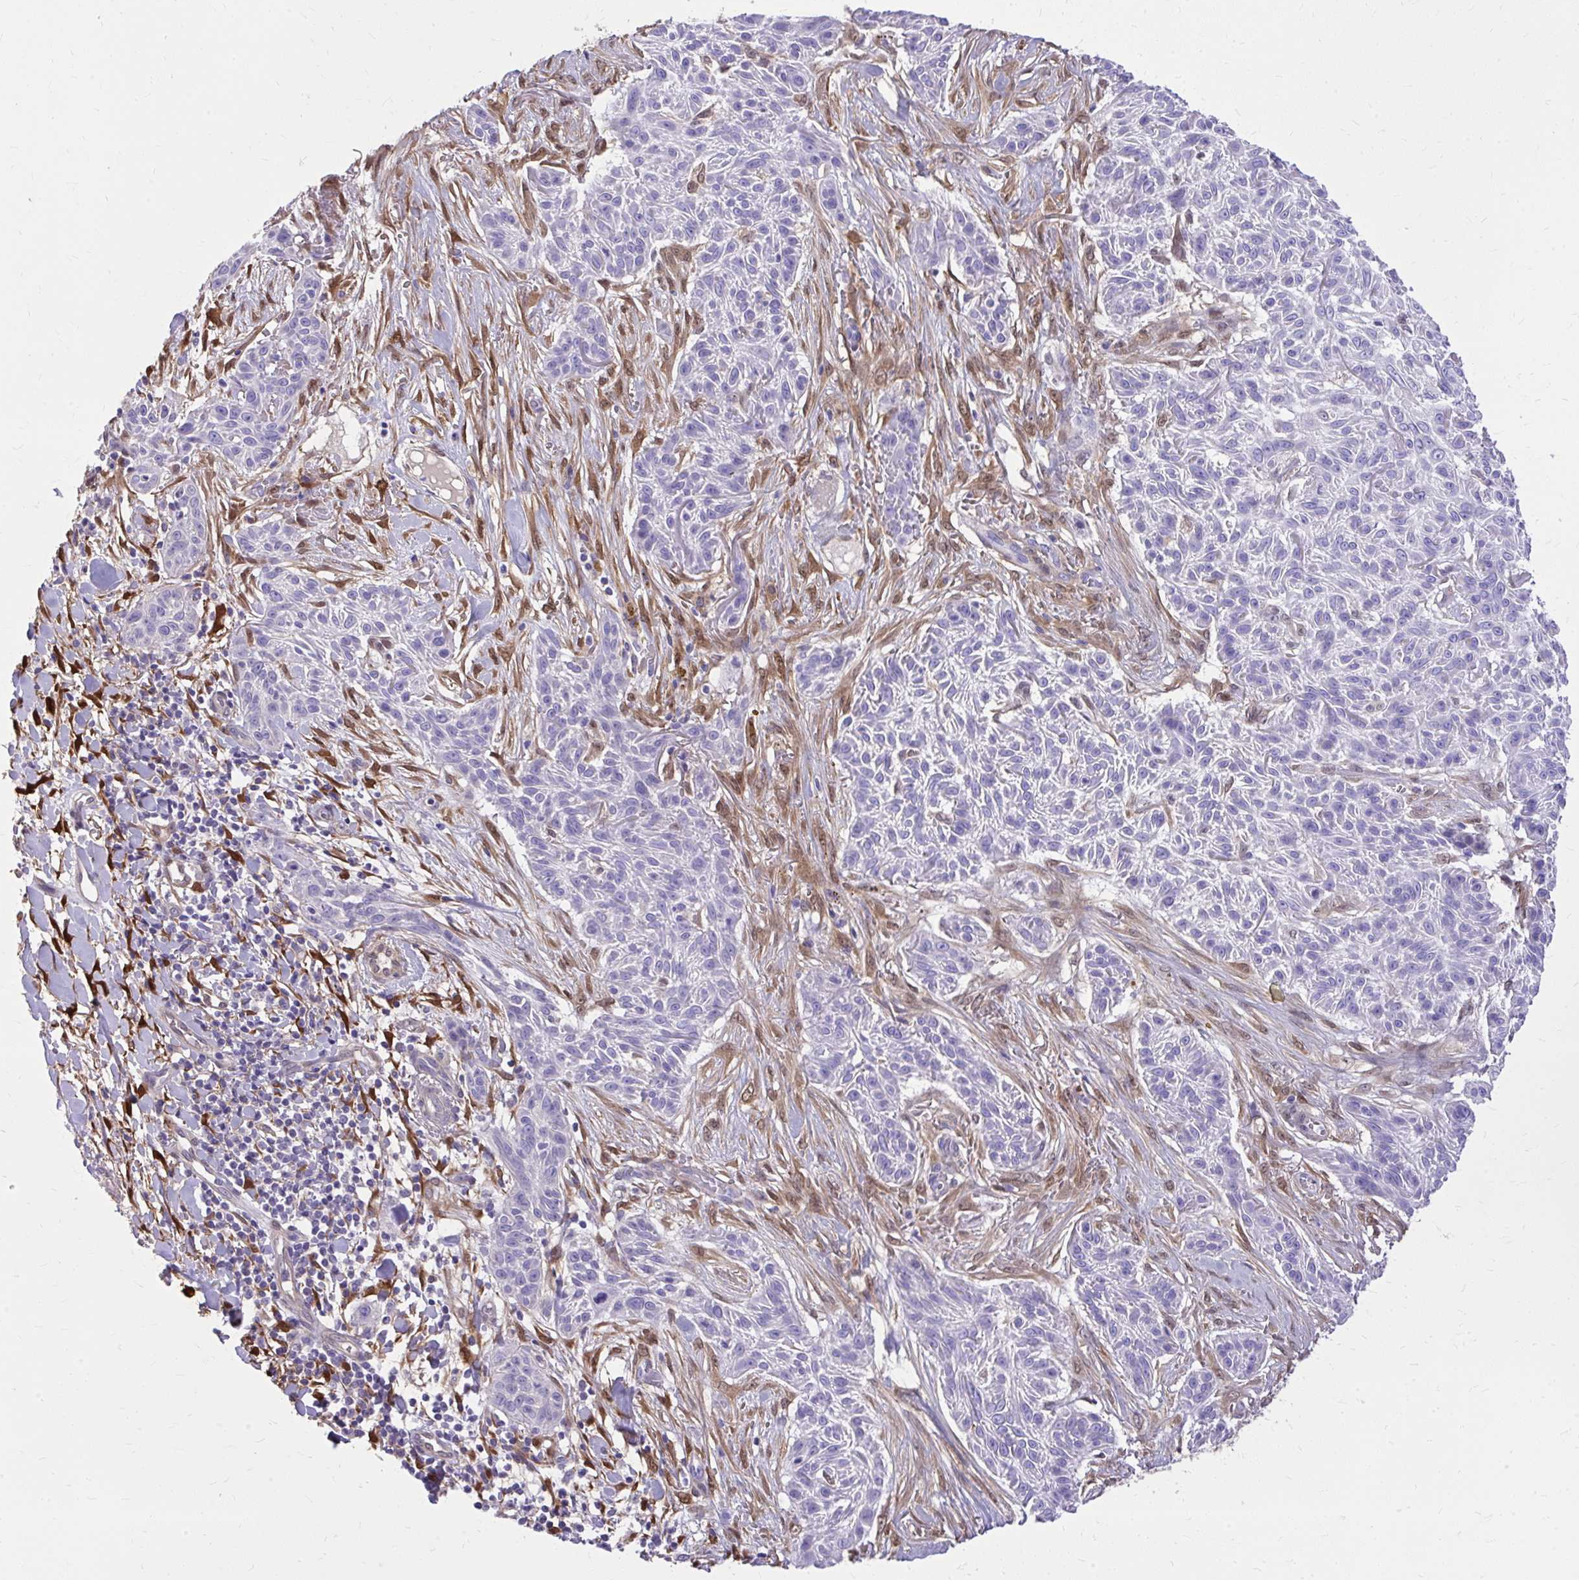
{"staining": {"intensity": "negative", "quantity": "none", "location": "none"}, "tissue": "skin cancer", "cell_type": "Tumor cells", "image_type": "cancer", "snomed": [{"axis": "morphology", "description": "Squamous cell carcinoma, NOS"}, {"axis": "topography", "description": "Skin"}], "caption": "IHC of human skin squamous cell carcinoma shows no staining in tumor cells. (Brightfield microscopy of DAB immunohistochemistry (IHC) at high magnification).", "gene": "NNMT", "patient": {"sex": "male", "age": 86}}